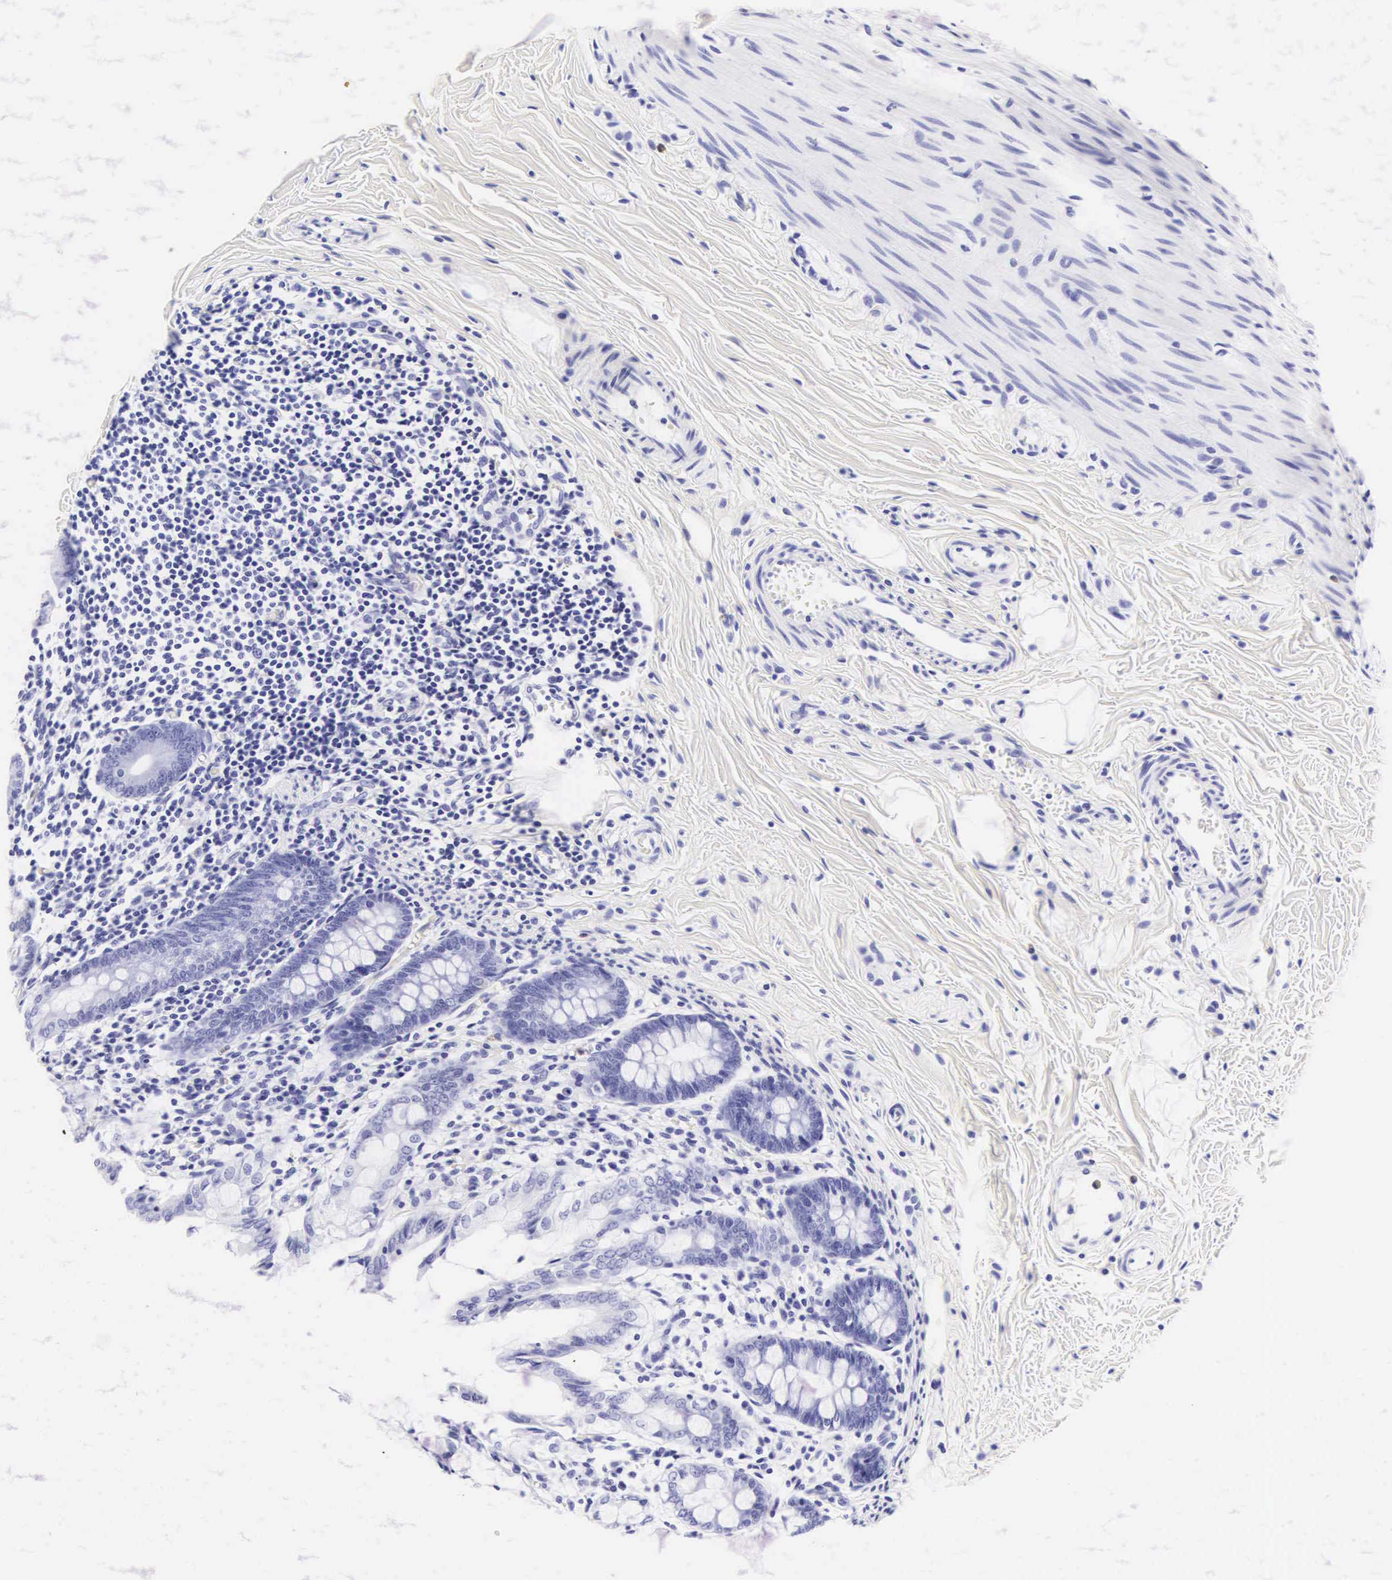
{"staining": {"intensity": "negative", "quantity": "none", "location": "none"}, "tissue": "colon", "cell_type": "Endothelial cells", "image_type": "normal", "snomed": [{"axis": "morphology", "description": "Normal tissue, NOS"}, {"axis": "topography", "description": "Colon"}], "caption": "Immunohistochemical staining of unremarkable colon shows no significant positivity in endothelial cells. (DAB (3,3'-diaminobenzidine) immunohistochemistry, high magnification).", "gene": "CD1A", "patient": {"sex": "male", "age": 1}}